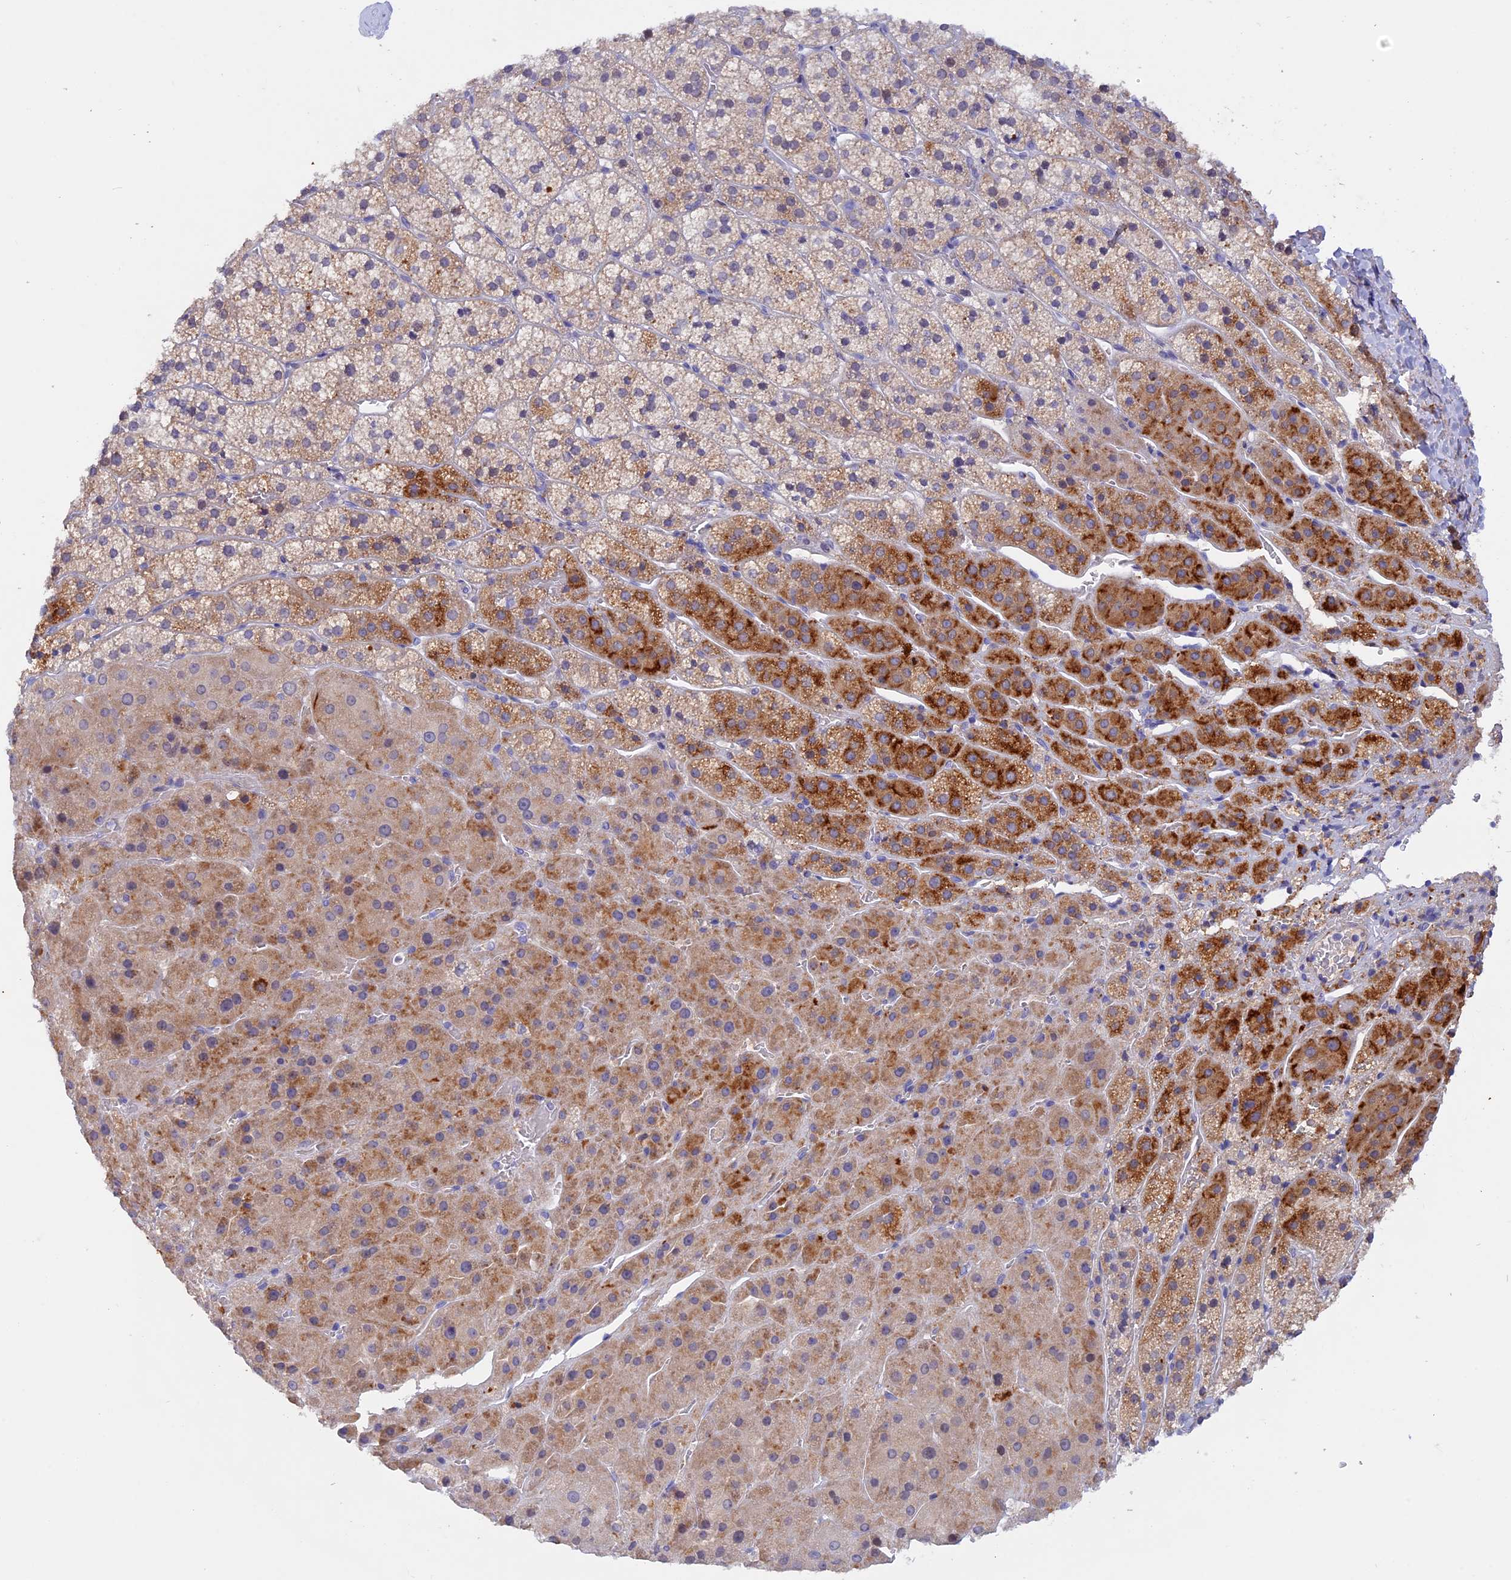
{"staining": {"intensity": "strong", "quantity": "25%-75%", "location": "cytoplasmic/membranous"}, "tissue": "adrenal gland", "cell_type": "Glandular cells", "image_type": "normal", "snomed": [{"axis": "morphology", "description": "Normal tissue, NOS"}, {"axis": "topography", "description": "Adrenal gland"}], "caption": "The micrograph demonstrates immunohistochemical staining of unremarkable adrenal gland. There is strong cytoplasmic/membranous expression is present in approximately 25%-75% of glandular cells.", "gene": "GK5", "patient": {"sex": "female", "age": 44}}